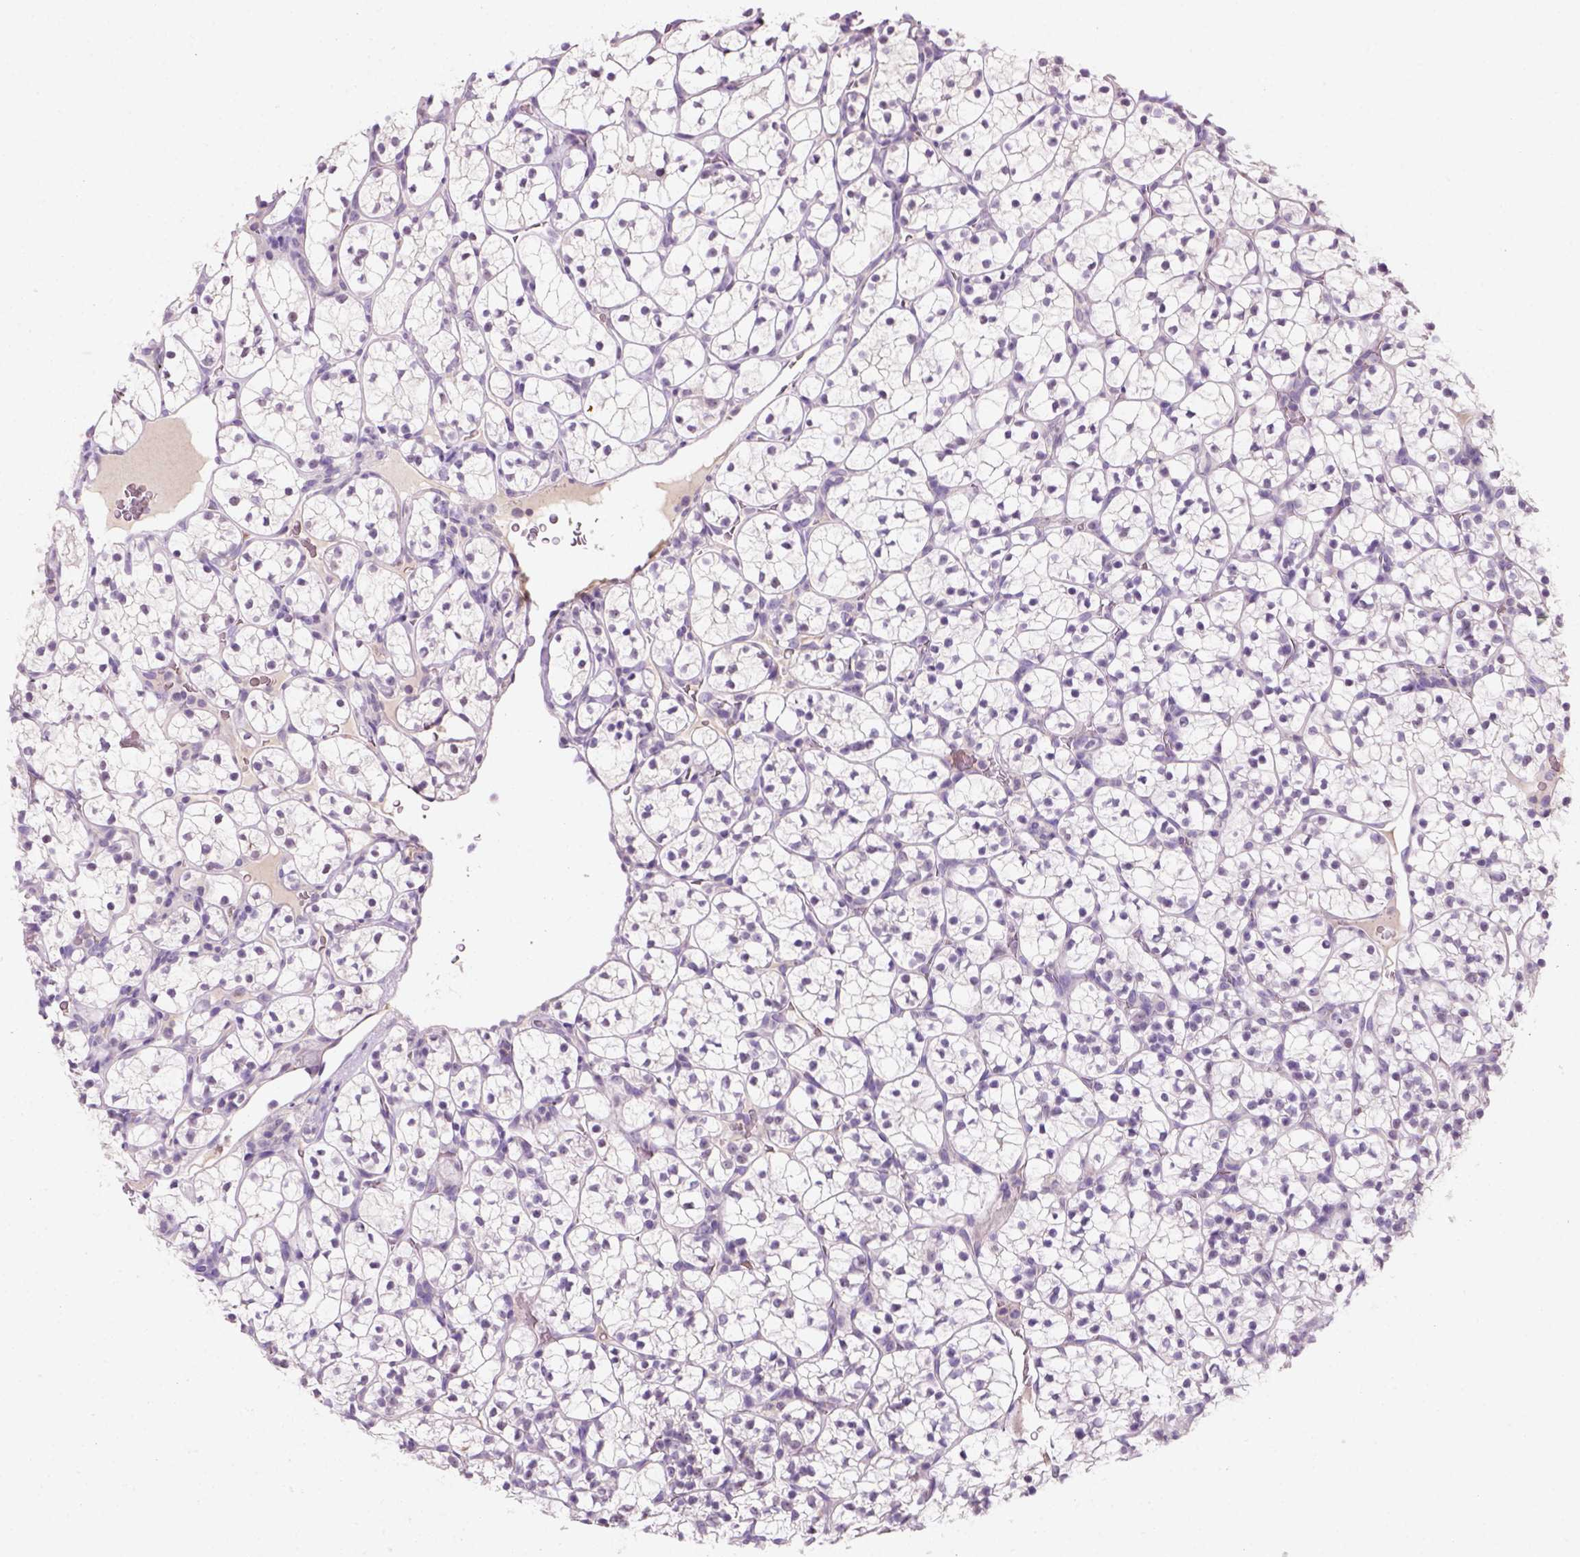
{"staining": {"intensity": "negative", "quantity": "none", "location": "none"}, "tissue": "renal cancer", "cell_type": "Tumor cells", "image_type": "cancer", "snomed": [{"axis": "morphology", "description": "Adenocarcinoma, NOS"}, {"axis": "topography", "description": "Kidney"}], "caption": "This is an immunohistochemistry histopathology image of renal cancer. There is no staining in tumor cells.", "gene": "ZMAT4", "patient": {"sex": "female", "age": 89}}